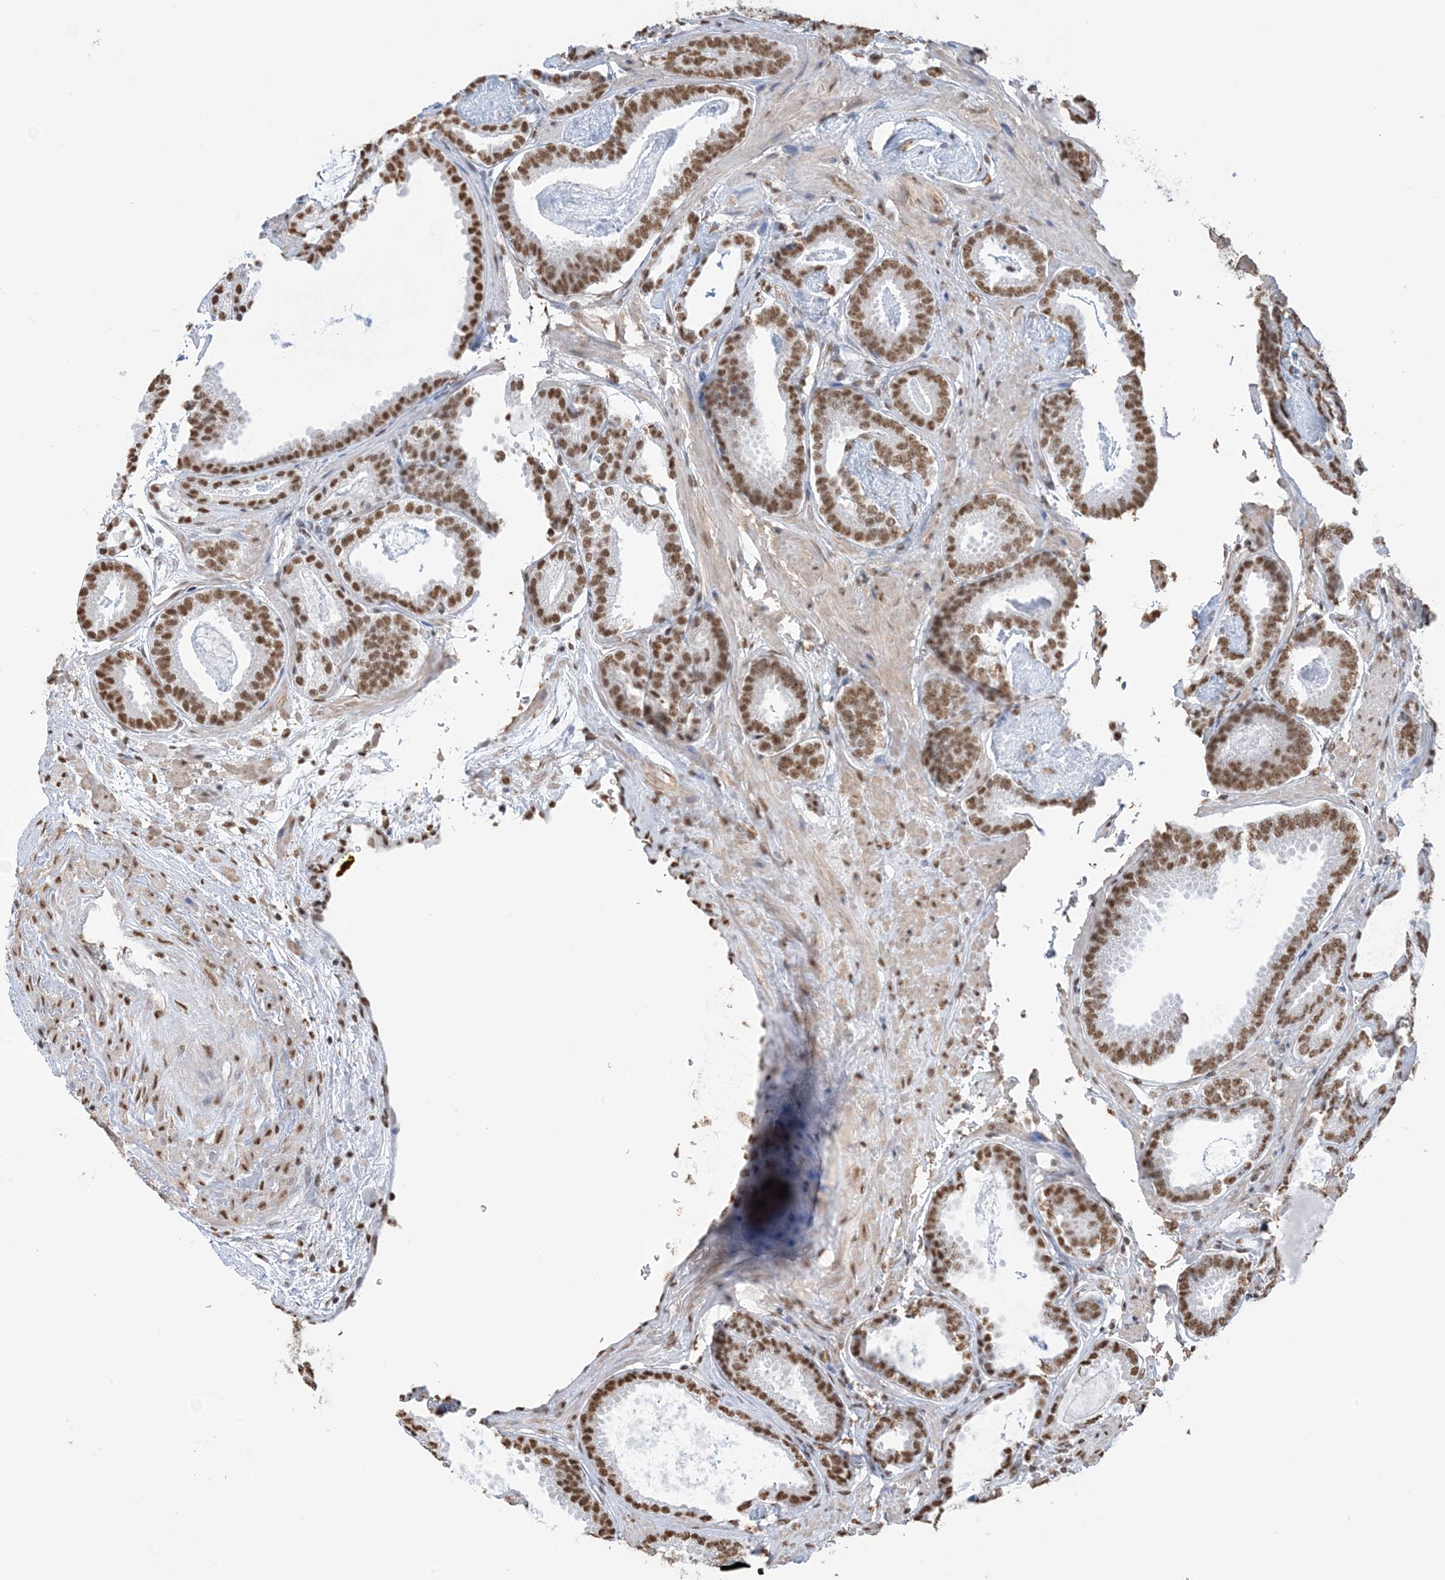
{"staining": {"intensity": "moderate", "quantity": ">75%", "location": "nuclear"}, "tissue": "prostate cancer", "cell_type": "Tumor cells", "image_type": "cancer", "snomed": [{"axis": "morphology", "description": "Adenocarcinoma, Low grade"}, {"axis": "topography", "description": "Prostate"}], "caption": "An immunohistochemistry (IHC) histopathology image of neoplastic tissue is shown. Protein staining in brown highlights moderate nuclear positivity in prostate cancer (adenocarcinoma (low-grade)) within tumor cells.", "gene": "ZNF792", "patient": {"sex": "male", "age": 71}}